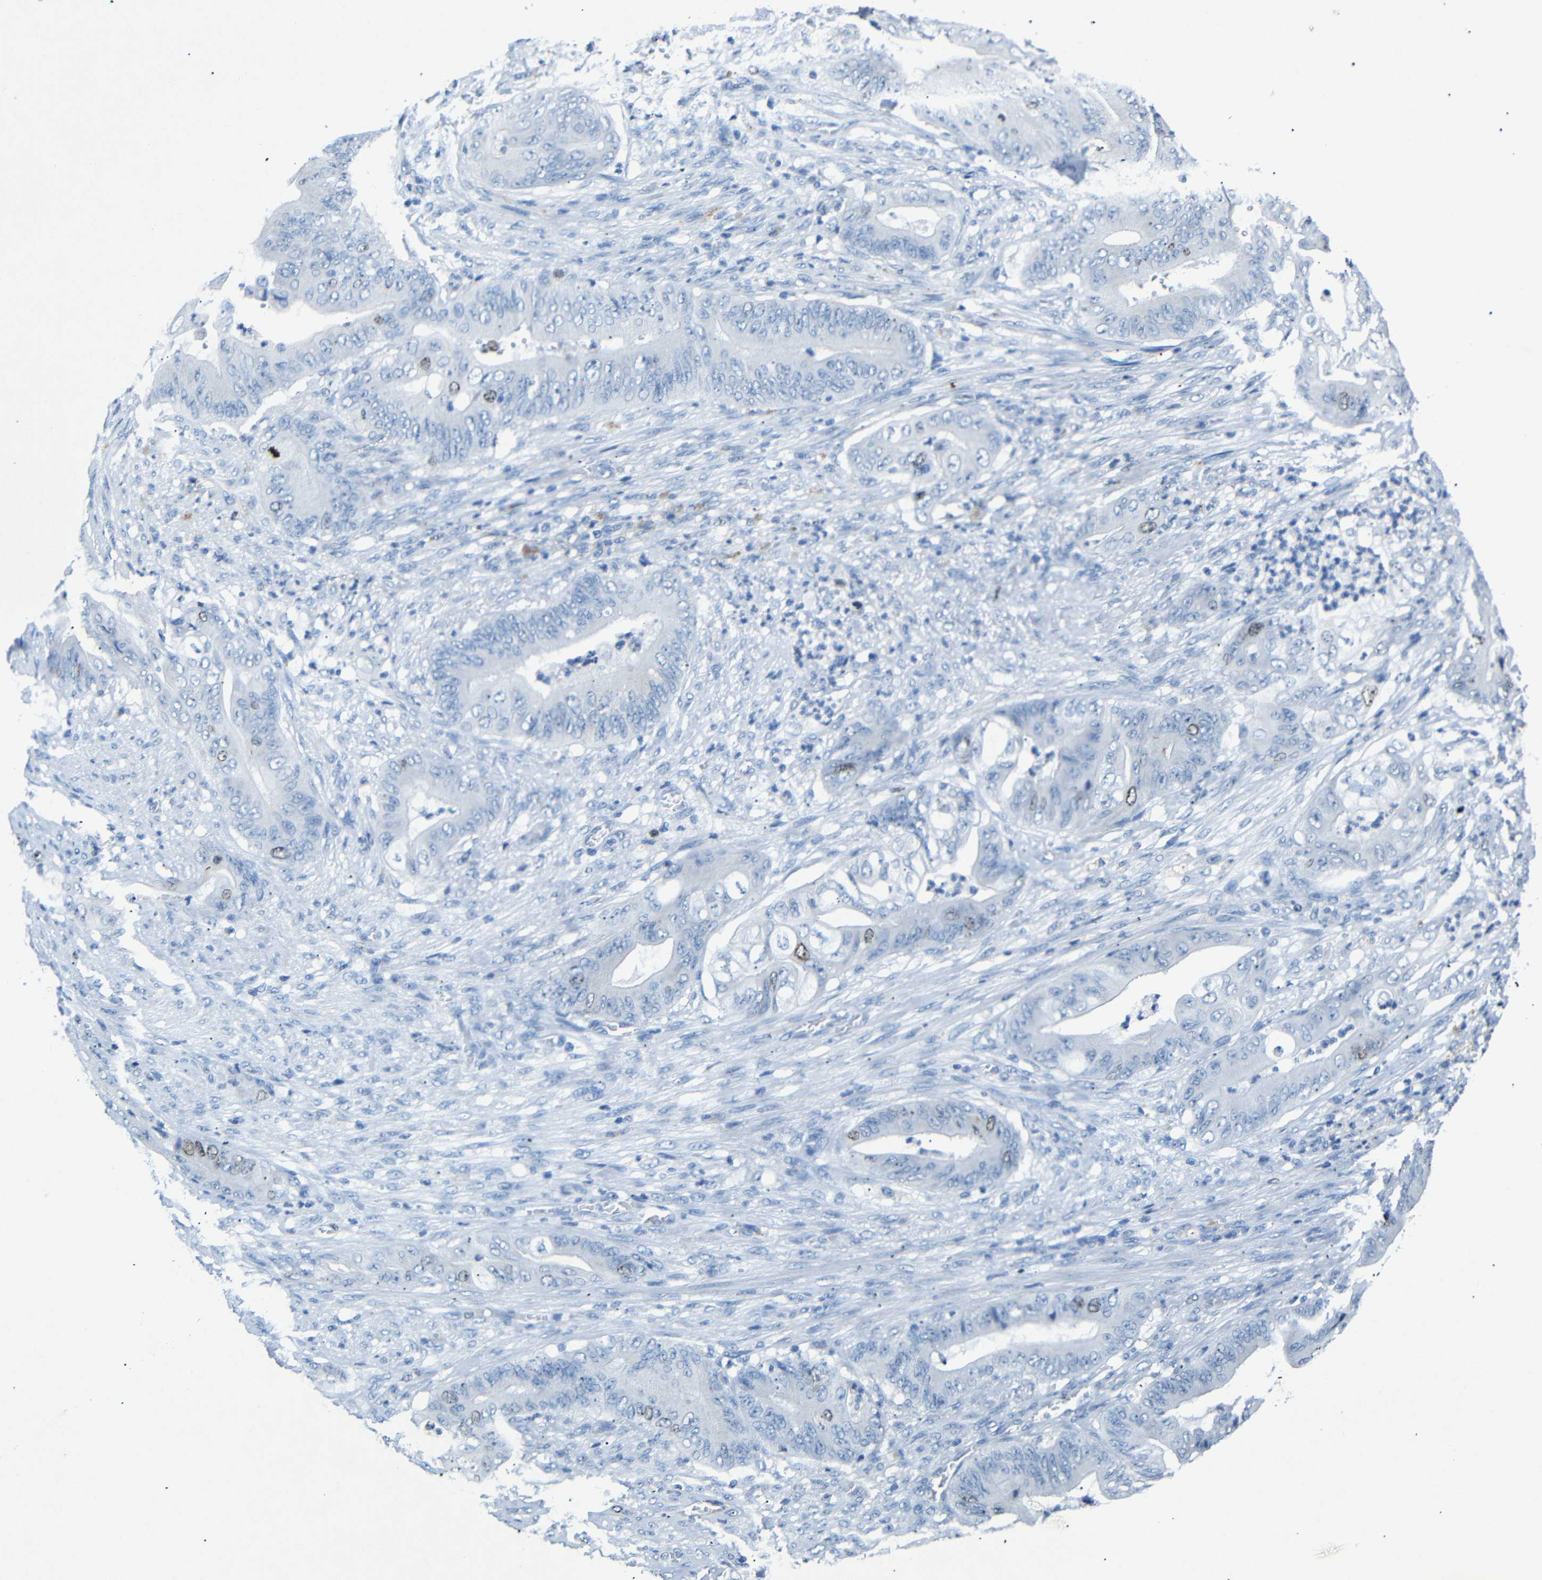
{"staining": {"intensity": "moderate", "quantity": "<25%", "location": "nuclear"}, "tissue": "stomach cancer", "cell_type": "Tumor cells", "image_type": "cancer", "snomed": [{"axis": "morphology", "description": "Adenocarcinoma, NOS"}, {"axis": "topography", "description": "Stomach"}], "caption": "Moderate nuclear staining is identified in approximately <25% of tumor cells in stomach cancer (adenocarcinoma).", "gene": "INCENP", "patient": {"sex": "female", "age": 73}}